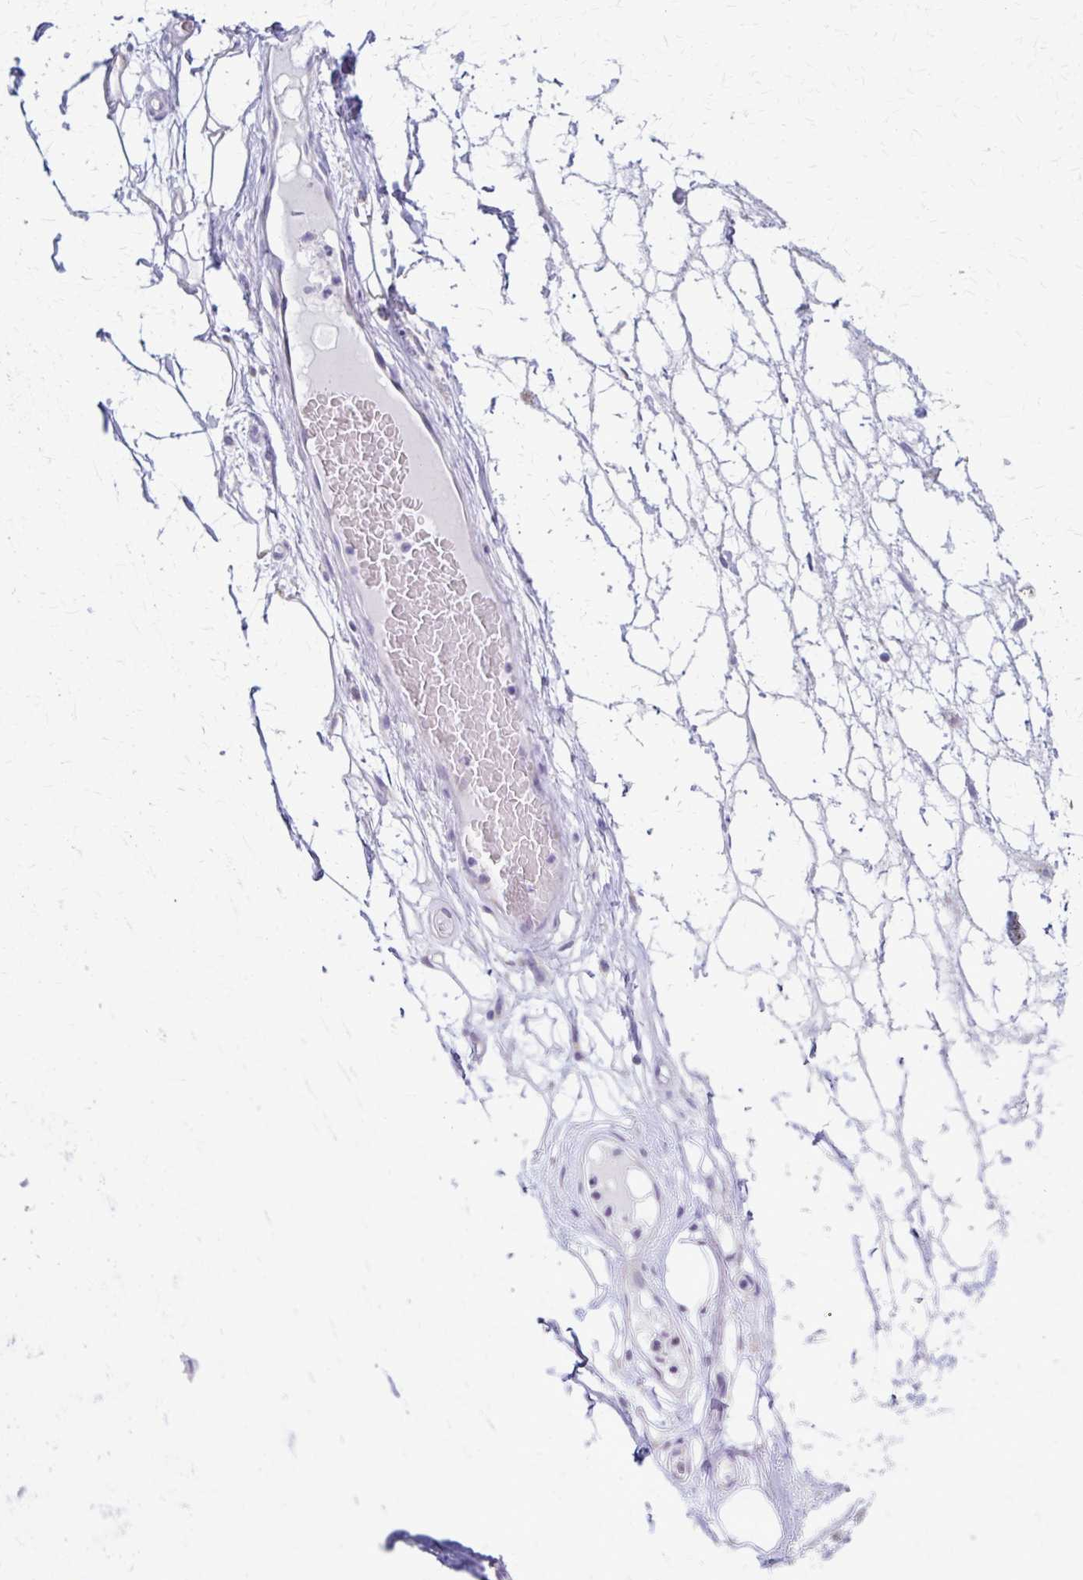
{"staining": {"intensity": "negative", "quantity": "none", "location": "none"}, "tissue": "adipose tissue", "cell_type": "Adipocytes", "image_type": "normal", "snomed": [{"axis": "morphology", "description": "Normal tissue, NOS"}, {"axis": "topography", "description": "Lymph node"}, {"axis": "topography", "description": "Cartilage tissue"}, {"axis": "topography", "description": "Nasopharynx"}], "caption": "Protein analysis of unremarkable adipose tissue reveals no significant positivity in adipocytes.", "gene": "SAMD13", "patient": {"sex": "male", "age": 63}}